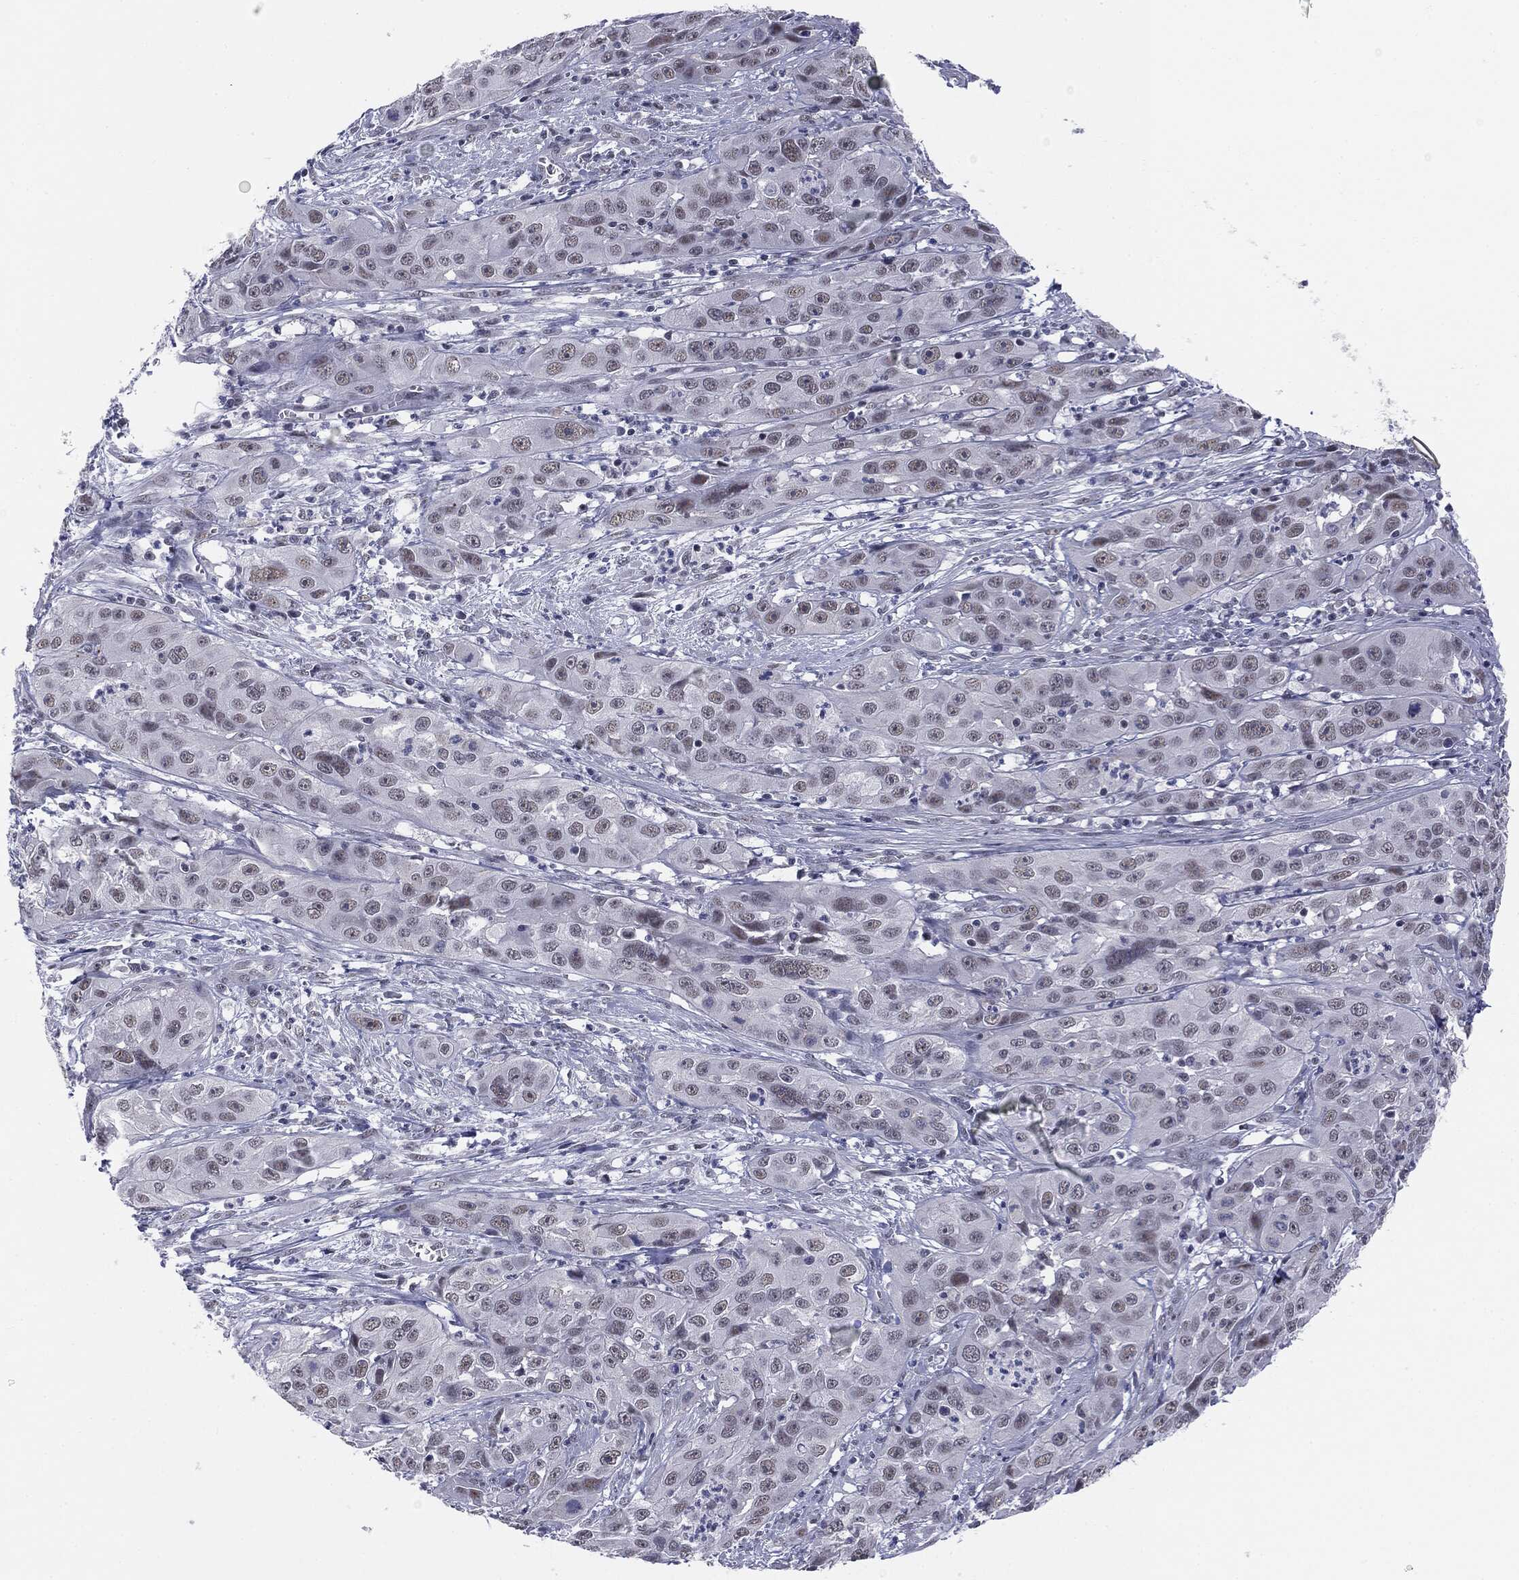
{"staining": {"intensity": "negative", "quantity": "none", "location": "none"}, "tissue": "cervical cancer", "cell_type": "Tumor cells", "image_type": "cancer", "snomed": [{"axis": "morphology", "description": "Squamous cell carcinoma, NOS"}, {"axis": "topography", "description": "Cervix"}], "caption": "Protein analysis of cervical cancer demonstrates no significant staining in tumor cells. (DAB immunohistochemistry (IHC) visualized using brightfield microscopy, high magnification).", "gene": "SLC5A5", "patient": {"sex": "female", "age": 32}}